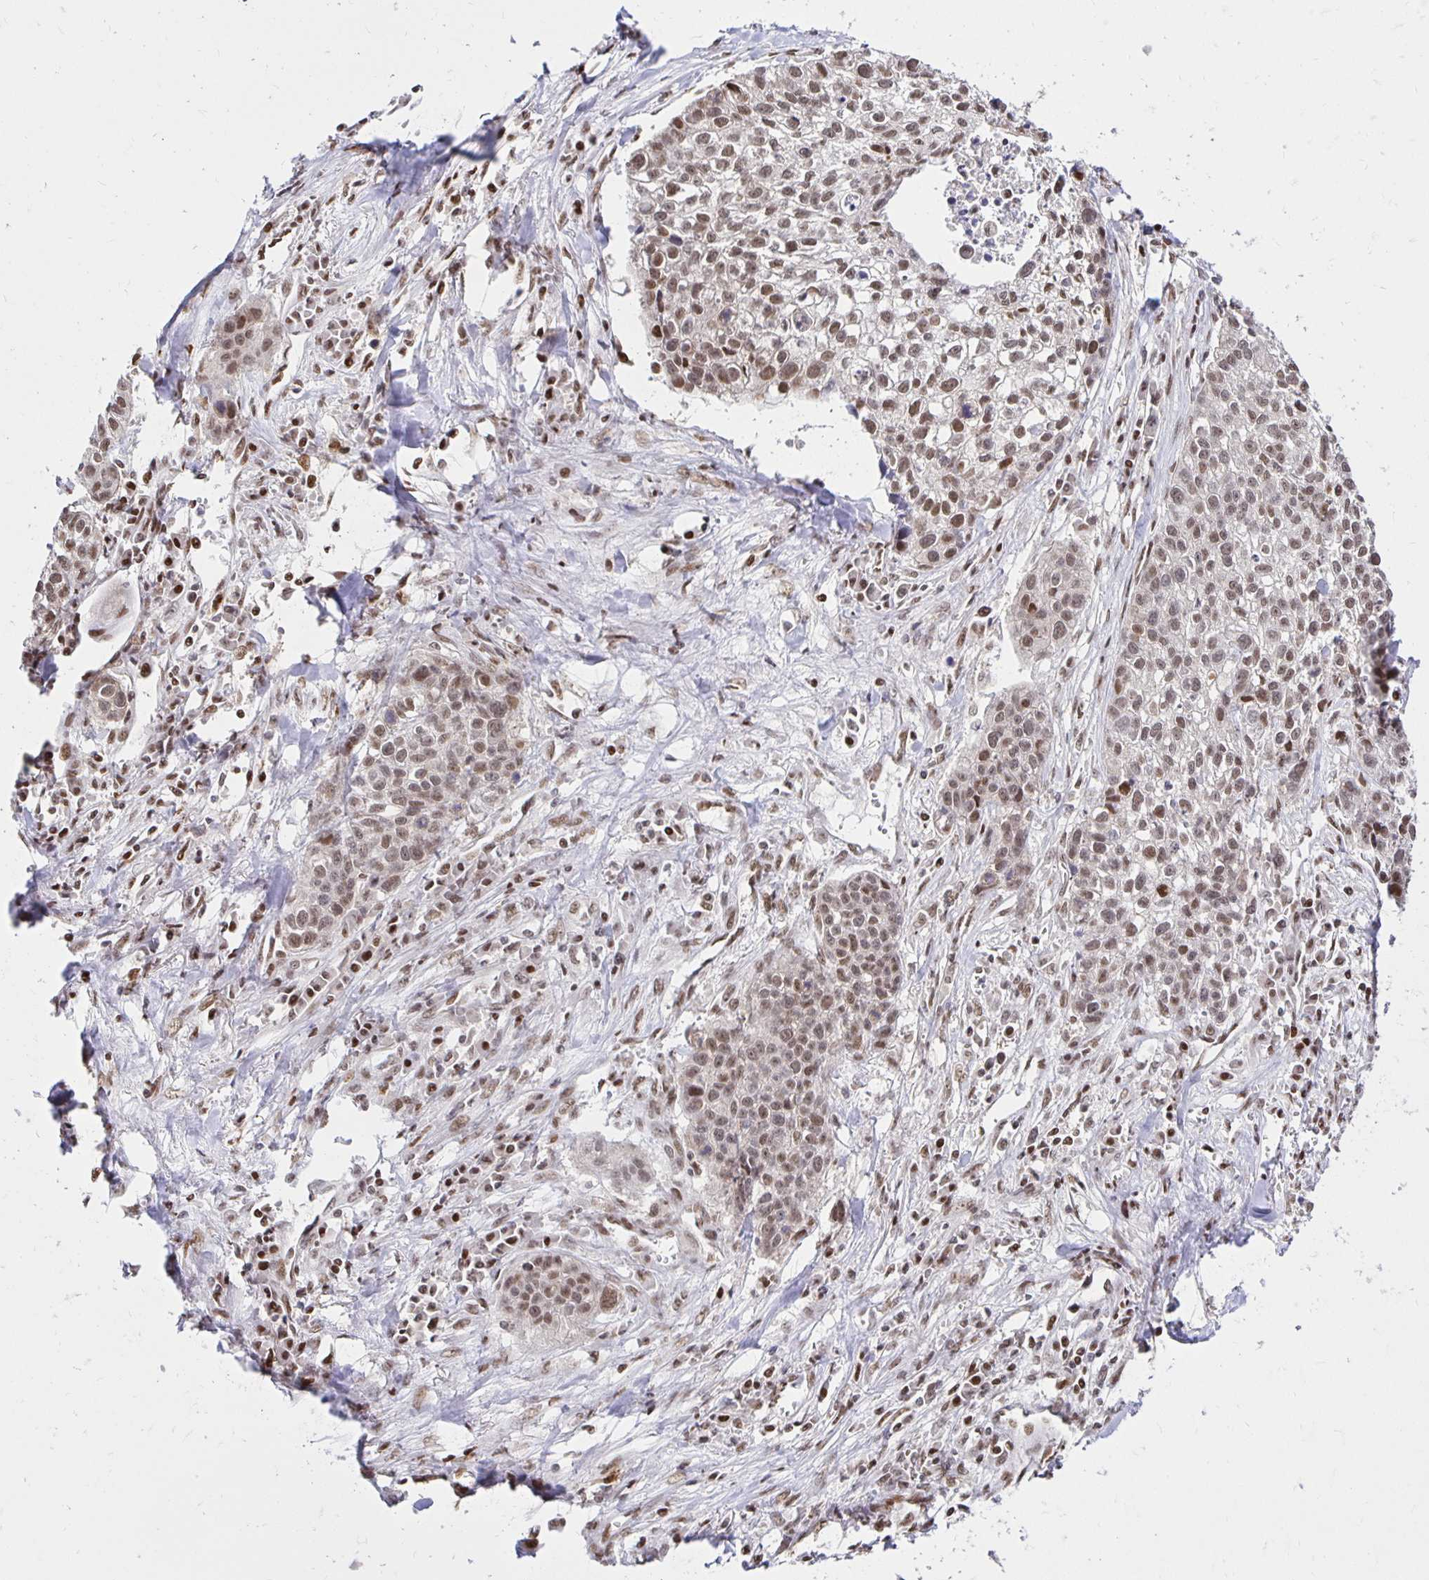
{"staining": {"intensity": "moderate", "quantity": ">75%", "location": "nuclear"}, "tissue": "lung cancer", "cell_type": "Tumor cells", "image_type": "cancer", "snomed": [{"axis": "morphology", "description": "Squamous cell carcinoma, NOS"}, {"axis": "topography", "description": "Lung"}], "caption": "Protein staining by immunohistochemistry (IHC) reveals moderate nuclear staining in about >75% of tumor cells in lung squamous cell carcinoma.", "gene": "ZNF579", "patient": {"sex": "male", "age": 74}}